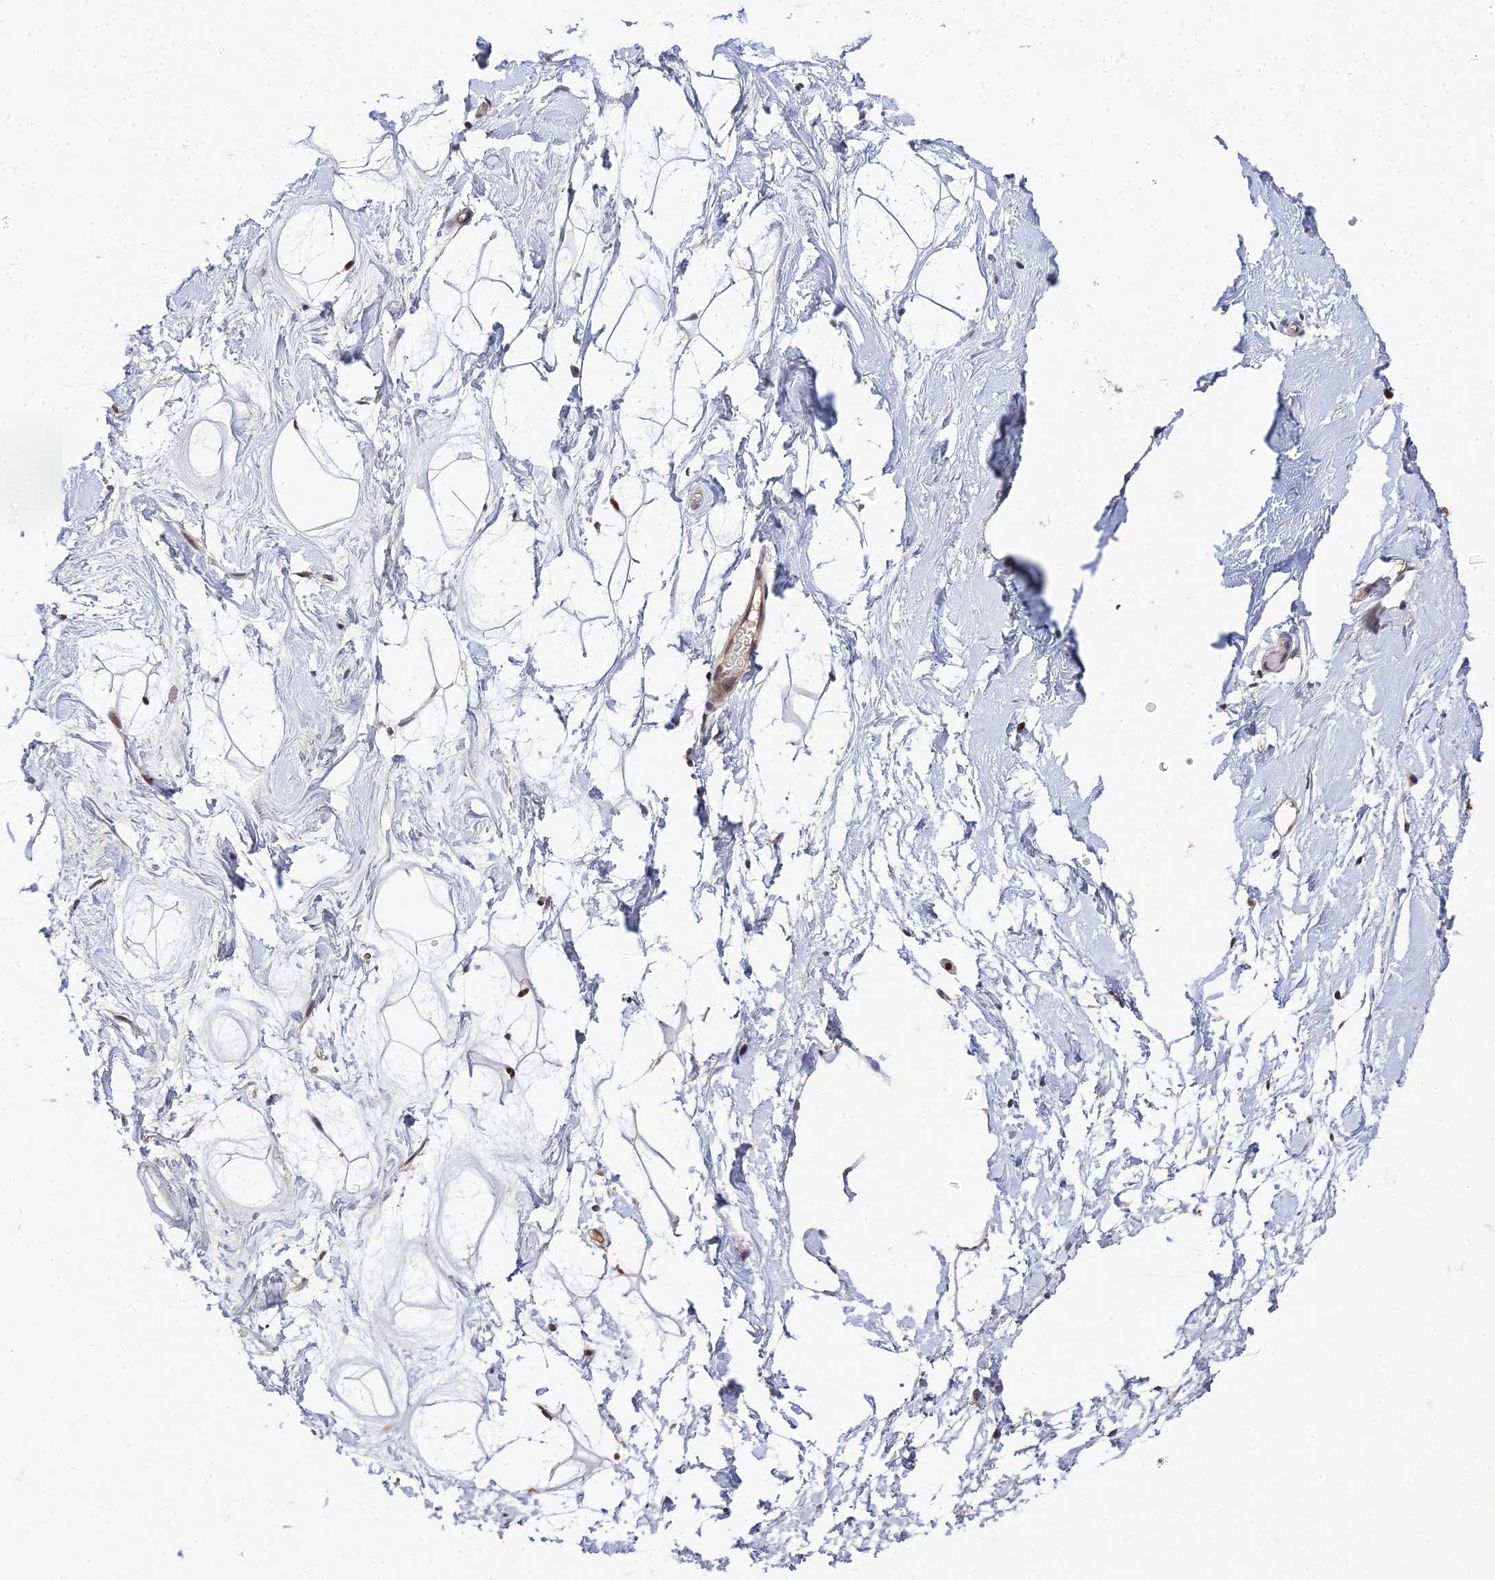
{"staining": {"intensity": "negative", "quantity": "none", "location": "none"}, "tissue": "breast", "cell_type": "Adipocytes", "image_type": "normal", "snomed": [{"axis": "morphology", "description": "Normal tissue, NOS"}, {"axis": "morphology", "description": "Adenoma, NOS"}, {"axis": "topography", "description": "Breast"}], "caption": "This image is of benign breast stained with IHC to label a protein in brown with the nuclei are counter-stained blue. There is no staining in adipocytes.", "gene": "BIVM", "patient": {"sex": "female", "age": 23}}